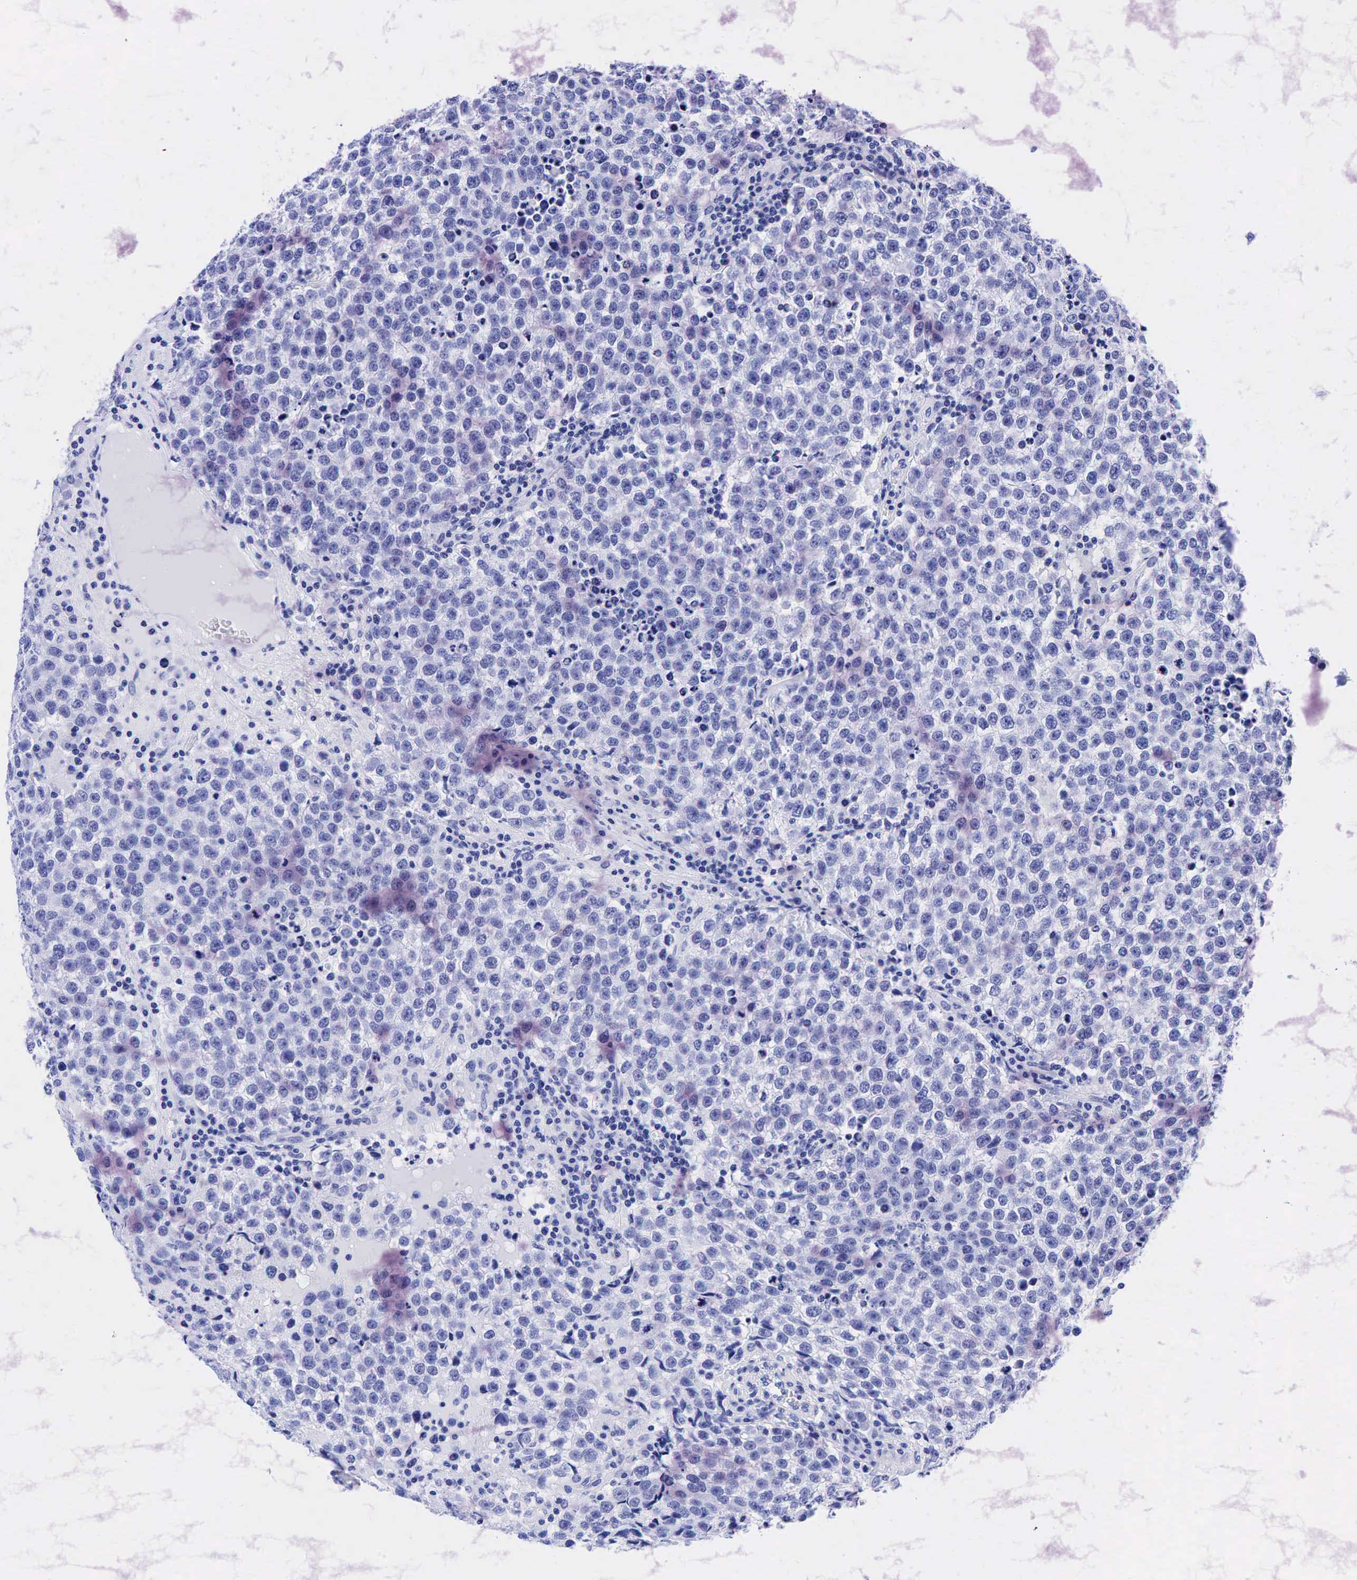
{"staining": {"intensity": "negative", "quantity": "none", "location": "none"}, "tissue": "testis cancer", "cell_type": "Tumor cells", "image_type": "cancer", "snomed": [{"axis": "morphology", "description": "Seminoma, NOS"}, {"axis": "topography", "description": "Testis"}], "caption": "Immunohistochemistry image of neoplastic tissue: seminoma (testis) stained with DAB shows no significant protein positivity in tumor cells. (DAB immunohistochemistry (IHC) visualized using brightfield microscopy, high magnification).", "gene": "ESR1", "patient": {"sex": "male", "age": 36}}